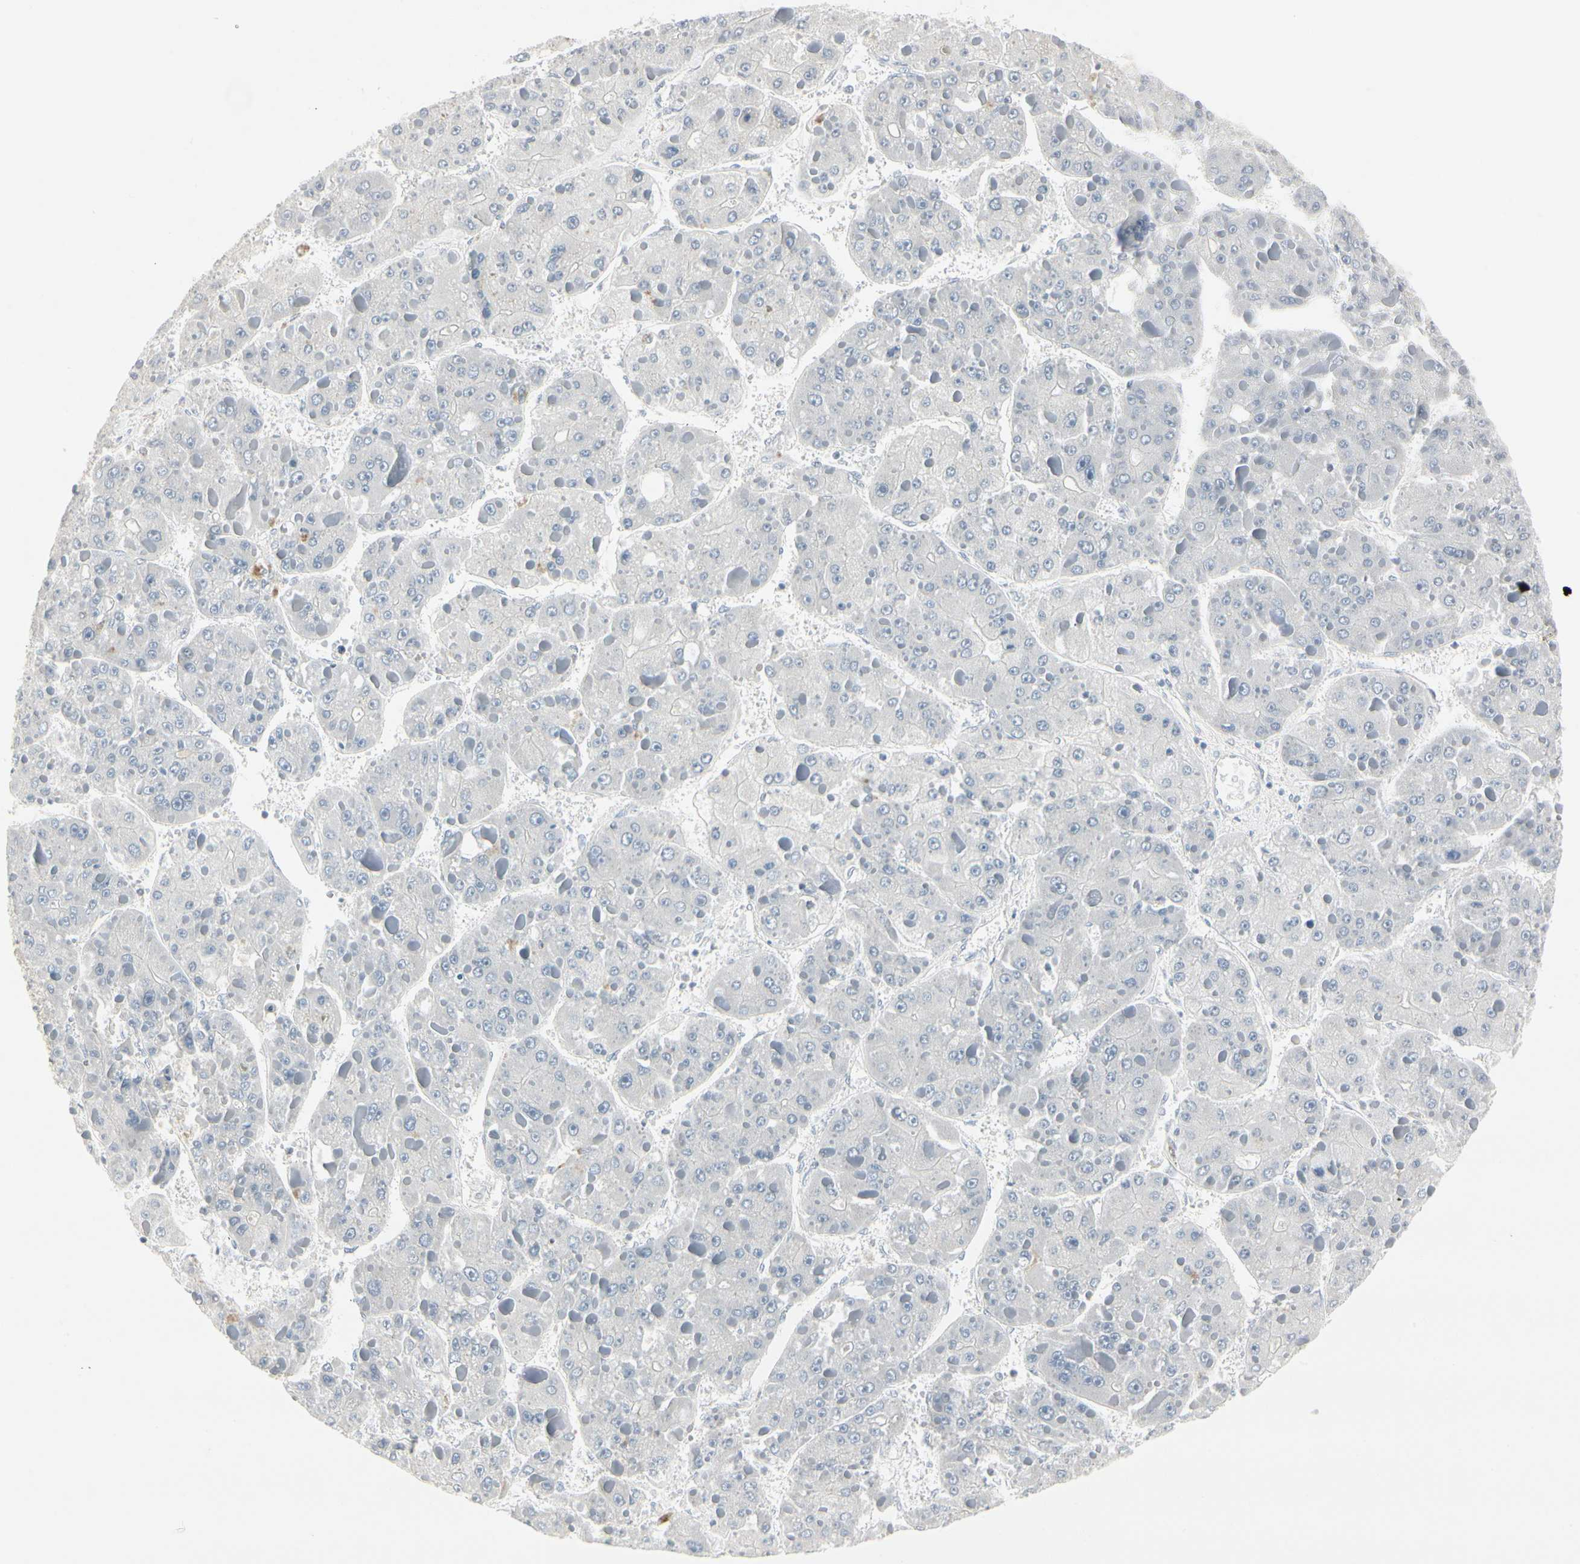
{"staining": {"intensity": "negative", "quantity": "none", "location": "none"}, "tissue": "liver cancer", "cell_type": "Tumor cells", "image_type": "cancer", "snomed": [{"axis": "morphology", "description": "Carcinoma, Hepatocellular, NOS"}, {"axis": "topography", "description": "Liver"}], "caption": "Immunohistochemical staining of liver cancer (hepatocellular carcinoma) exhibits no significant expression in tumor cells.", "gene": "DMPK", "patient": {"sex": "female", "age": 73}}